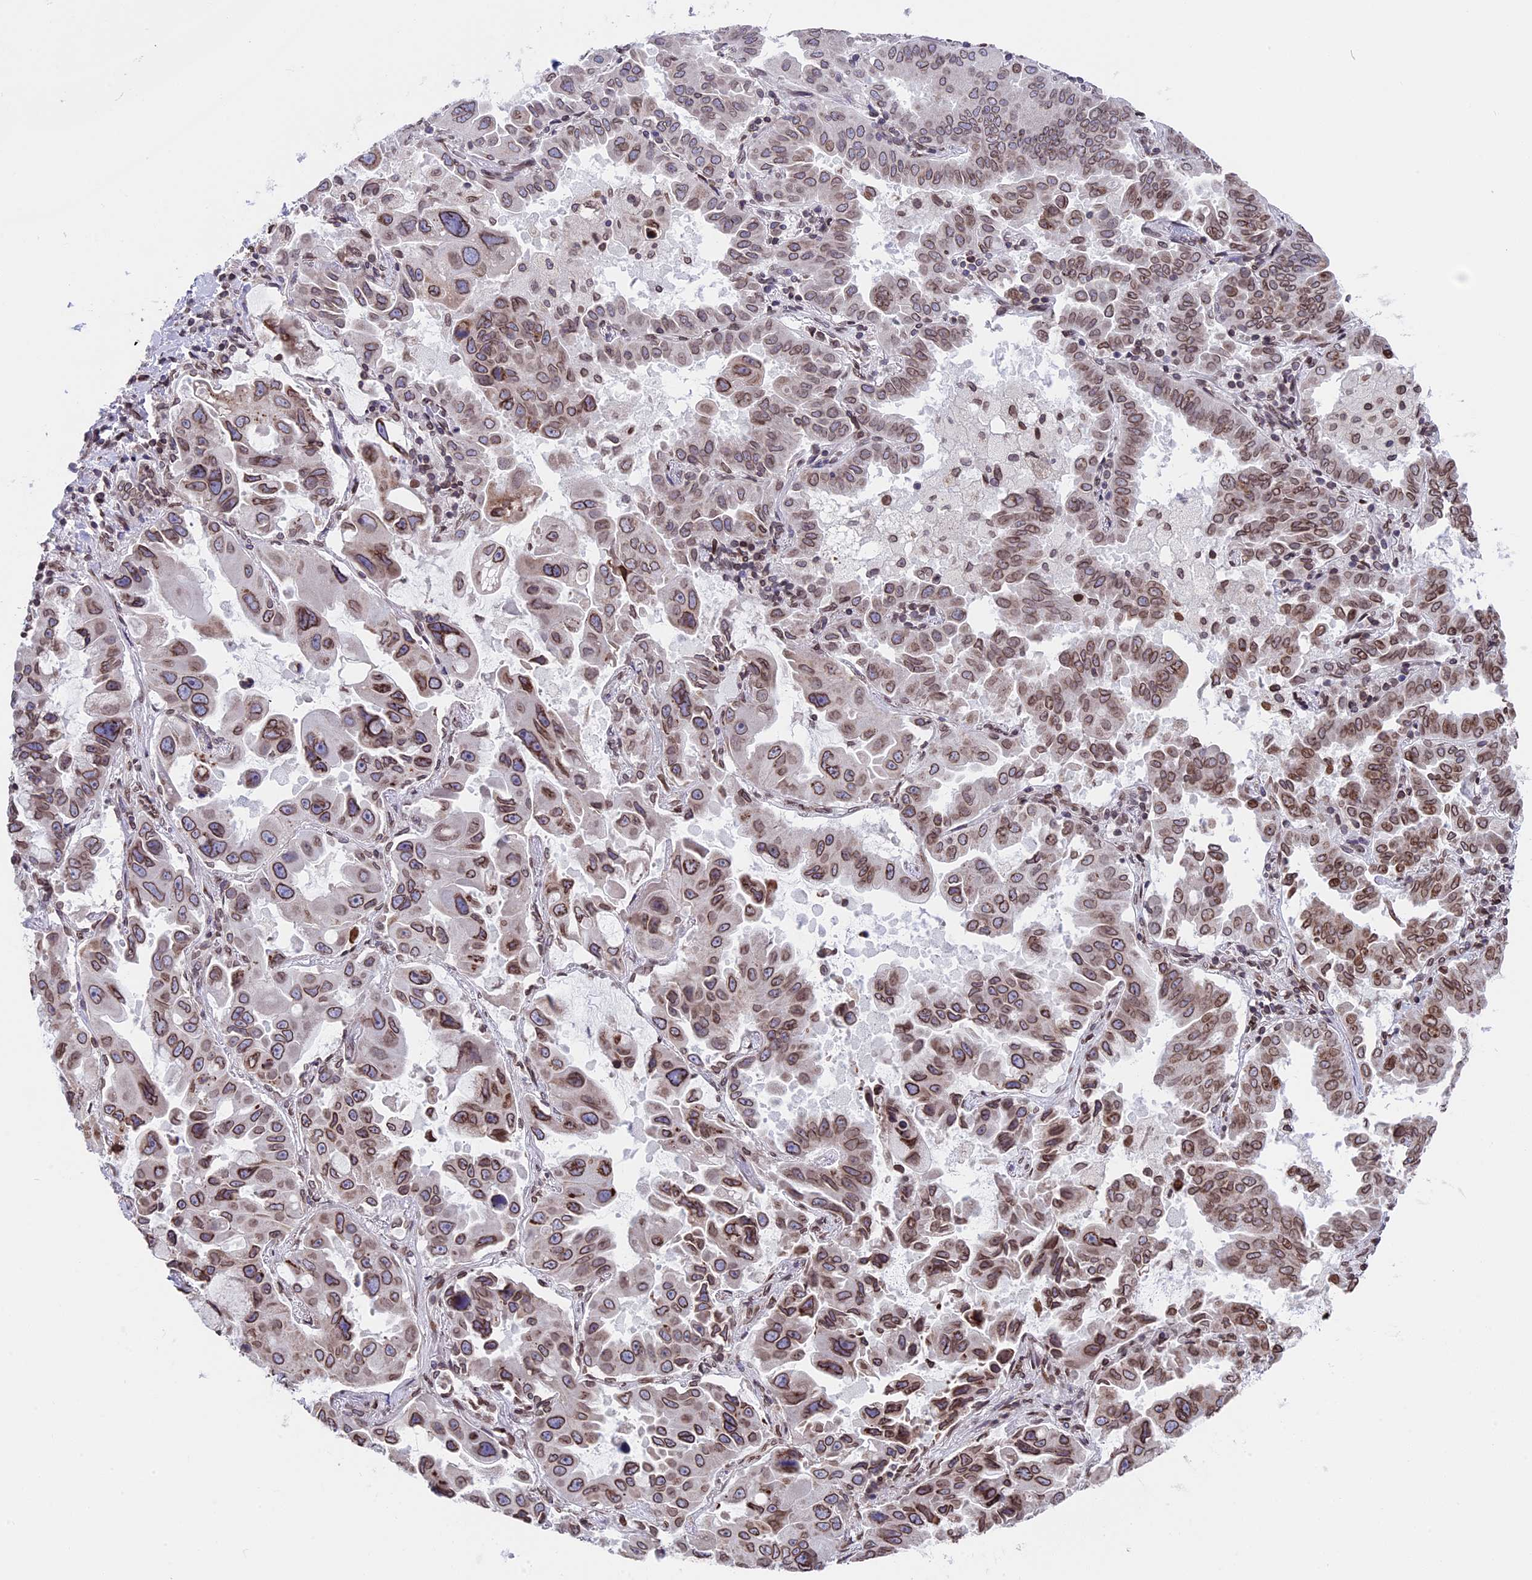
{"staining": {"intensity": "moderate", "quantity": ">75%", "location": "cytoplasmic/membranous,nuclear"}, "tissue": "lung cancer", "cell_type": "Tumor cells", "image_type": "cancer", "snomed": [{"axis": "morphology", "description": "Adenocarcinoma, NOS"}, {"axis": "topography", "description": "Lung"}], "caption": "High-magnification brightfield microscopy of adenocarcinoma (lung) stained with DAB (brown) and counterstained with hematoxylin (blue). tumor cells exhibit moderate cytoplasmic/membranous and nuclear expression is seen in approximately>75% of cells.", "gene": "PTCHD4", "patient": {"sex": "male", "age": 64}}